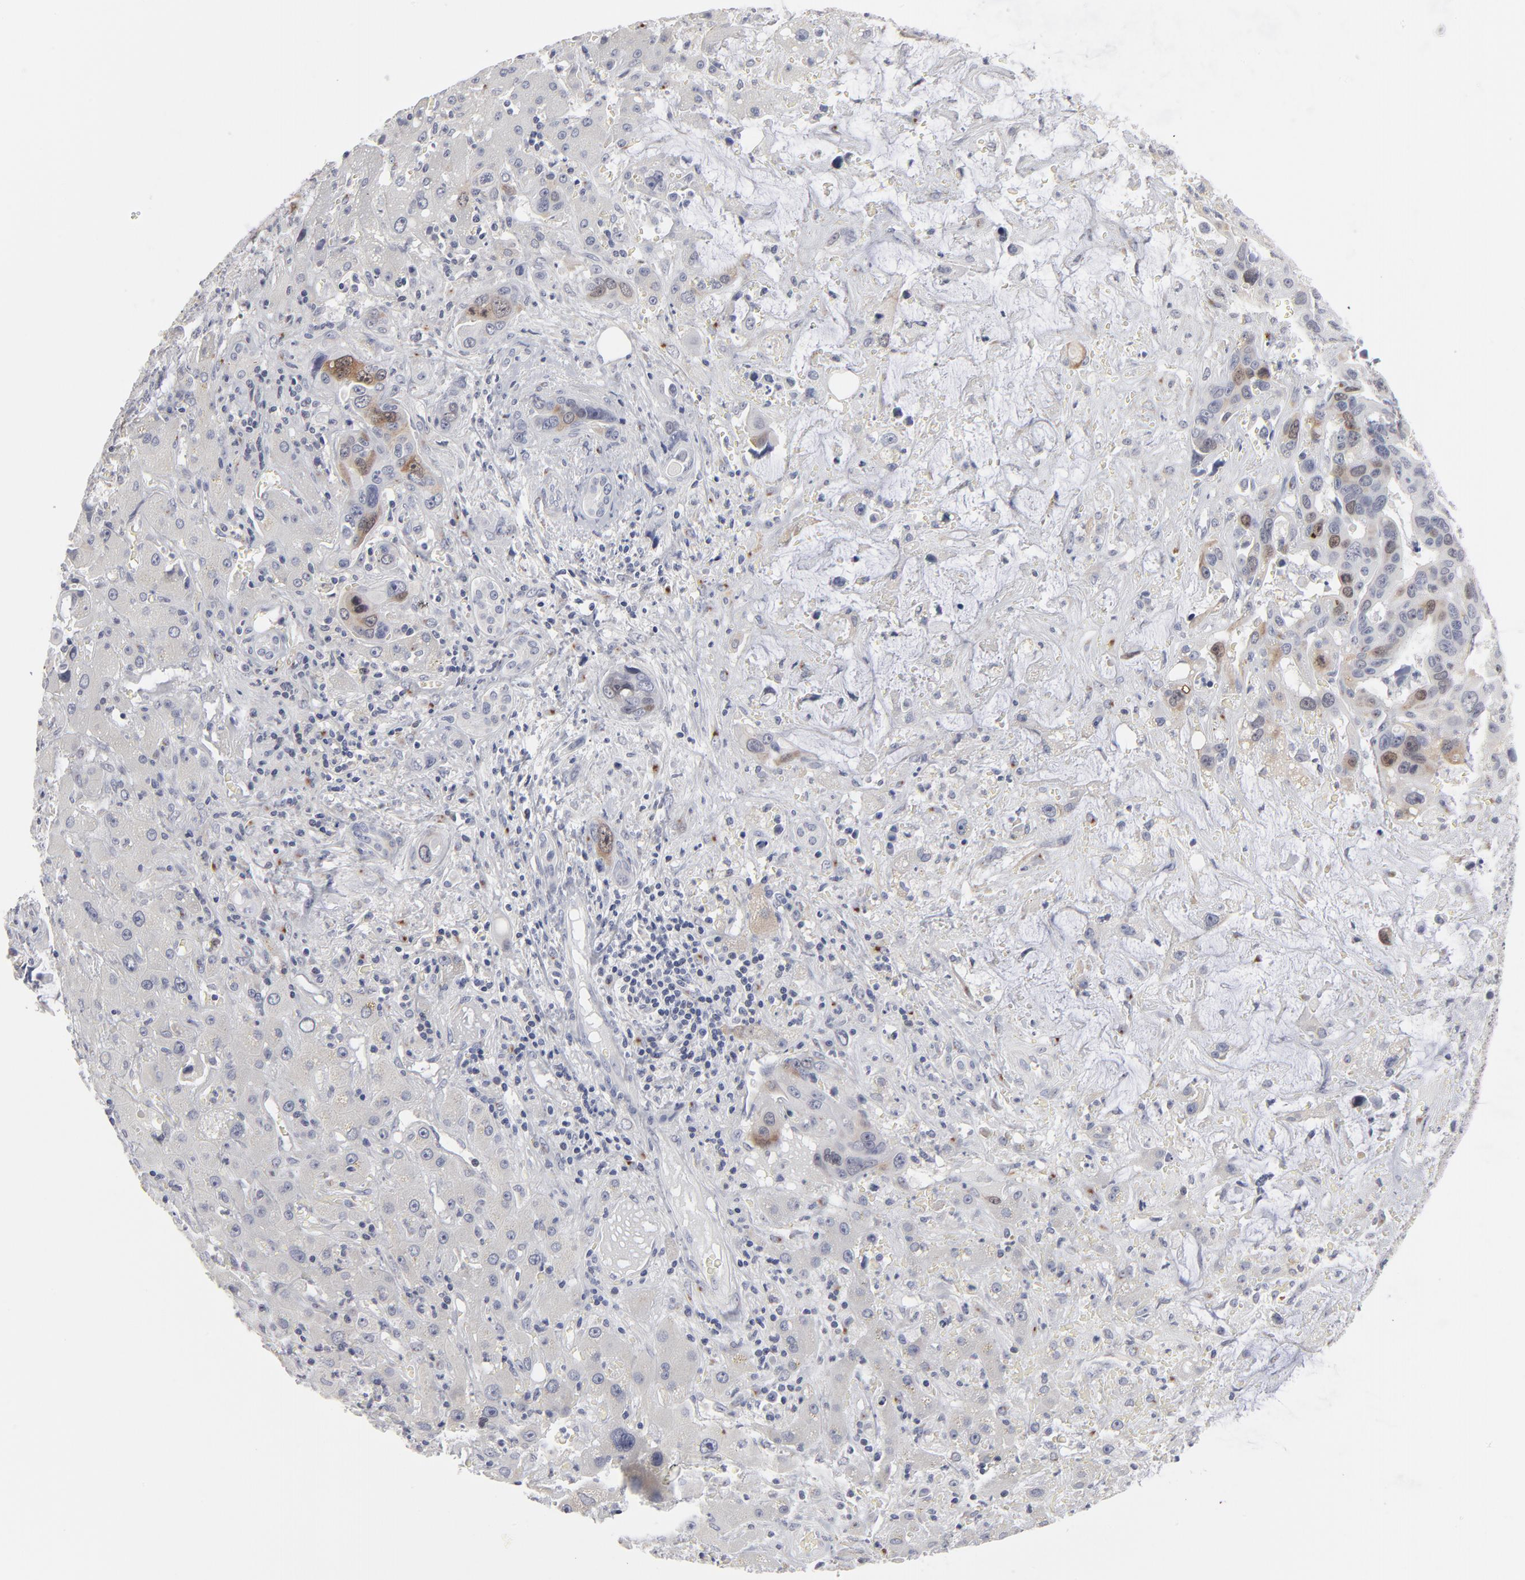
{"staining": {"intensity": "weak", "quantity": "<25%", "location": "nuclear"}, "tissue": "liver cancer", "cell_type": "Tumor cells", "image_type": "cancer", "snomed": [{"axis": "morphology", "description": "Cholangiocarcinoma"}, {"axis": "topography", "description": "Liver"}], "caption": "The immunohistochemistry histopathology image has no significant positivity in tumor cells of liver cancer (cholangiocarcinoma) tissue.", "gene": "AURKA", "patient": {"sex": "female", "age": 65}}